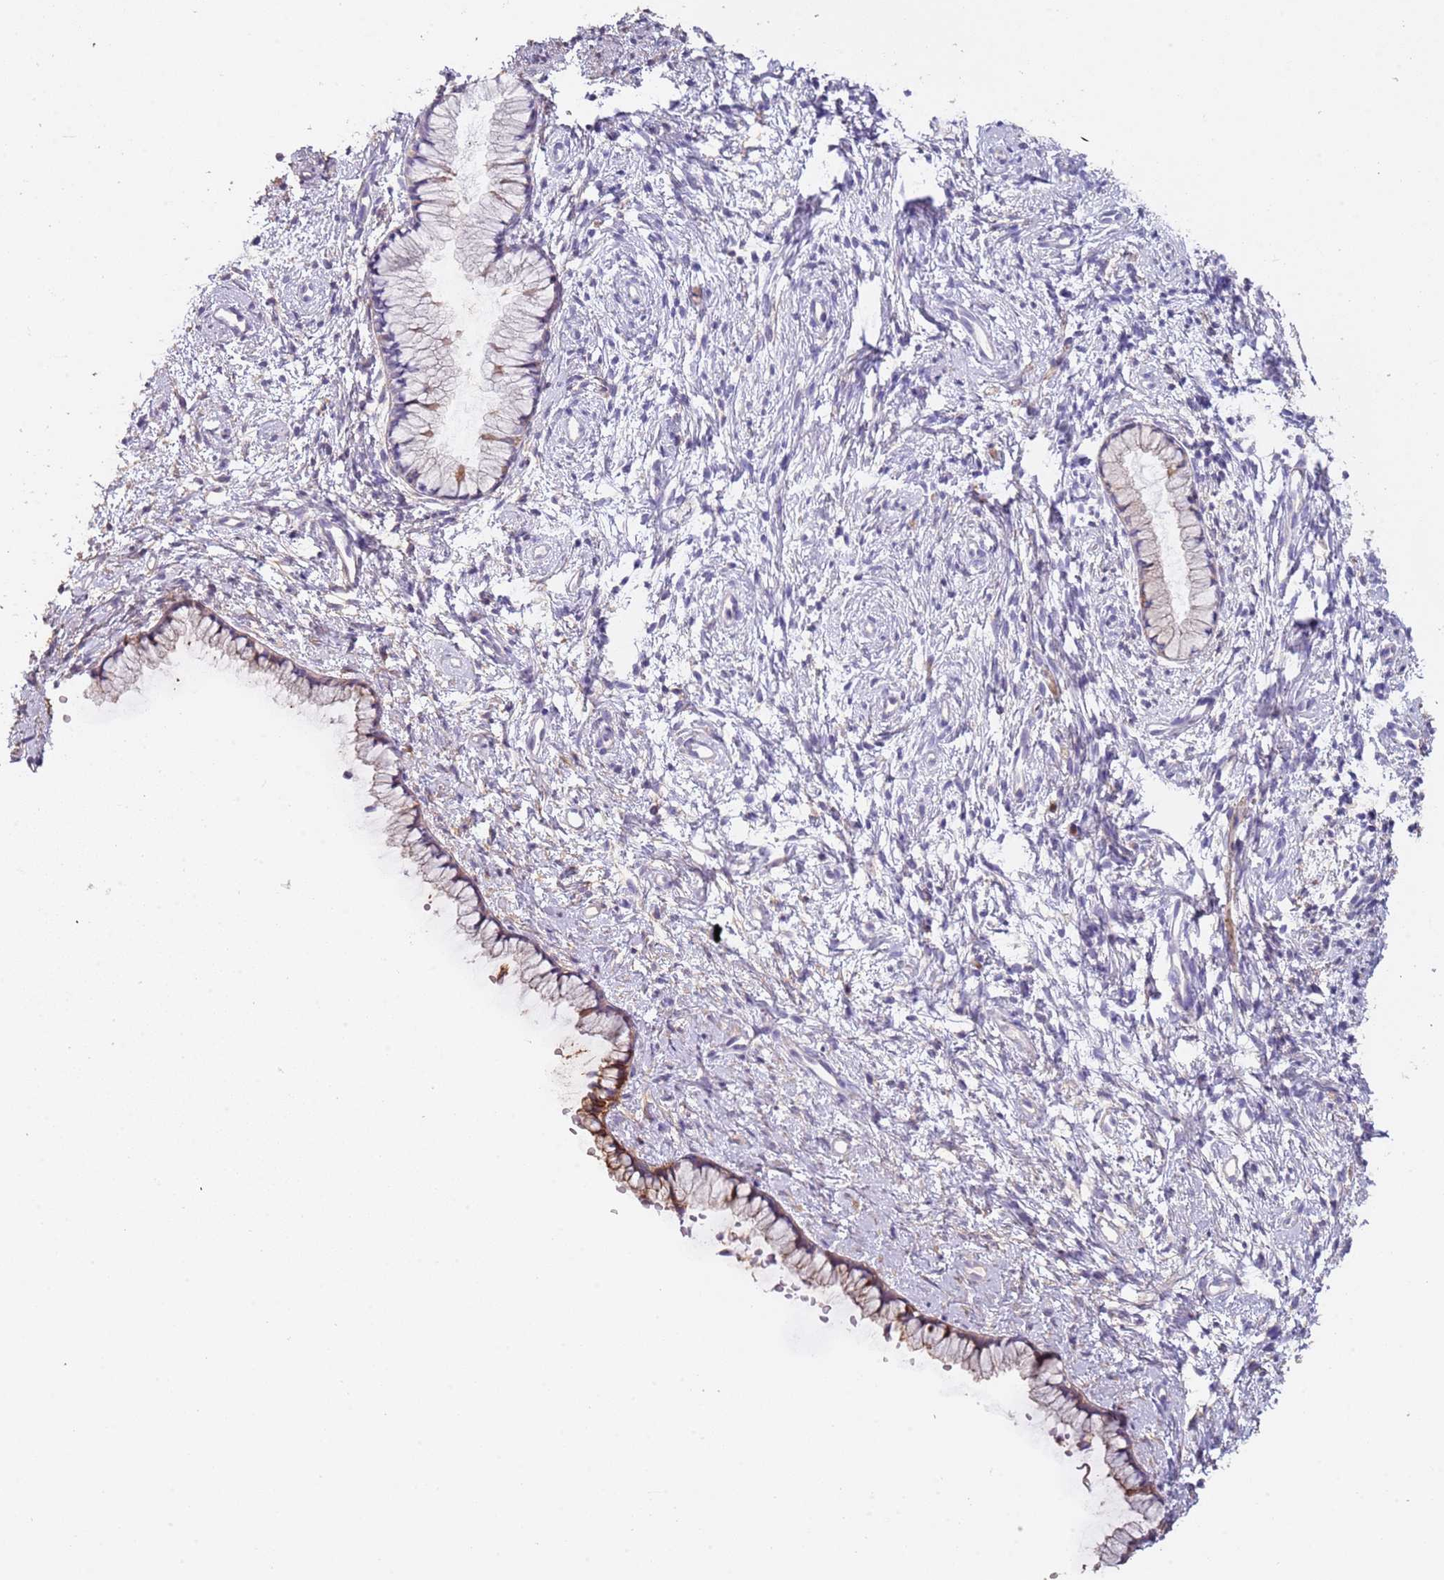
{"staining": {"intensity": "strong", "quantity": "25%-75%", "location": "cytoplasmic/membranous"}, "tissue": "cervix", "cell_type": "Glandular cells", "image_type": "normal", "snomed": [{"axis": "morphology", "description": "Normal tissue, NOS"}, {"axis": "topography", "description": "Cervix"}], "caption": "Strong cytoplasmic/membranous staining for a protein is seen in about 25%-75% of glandular cells of benign cervix using immunohistochemistry.", "gene": "ENSG00000271254", "patient": {"sex": "female", "age": 57}}